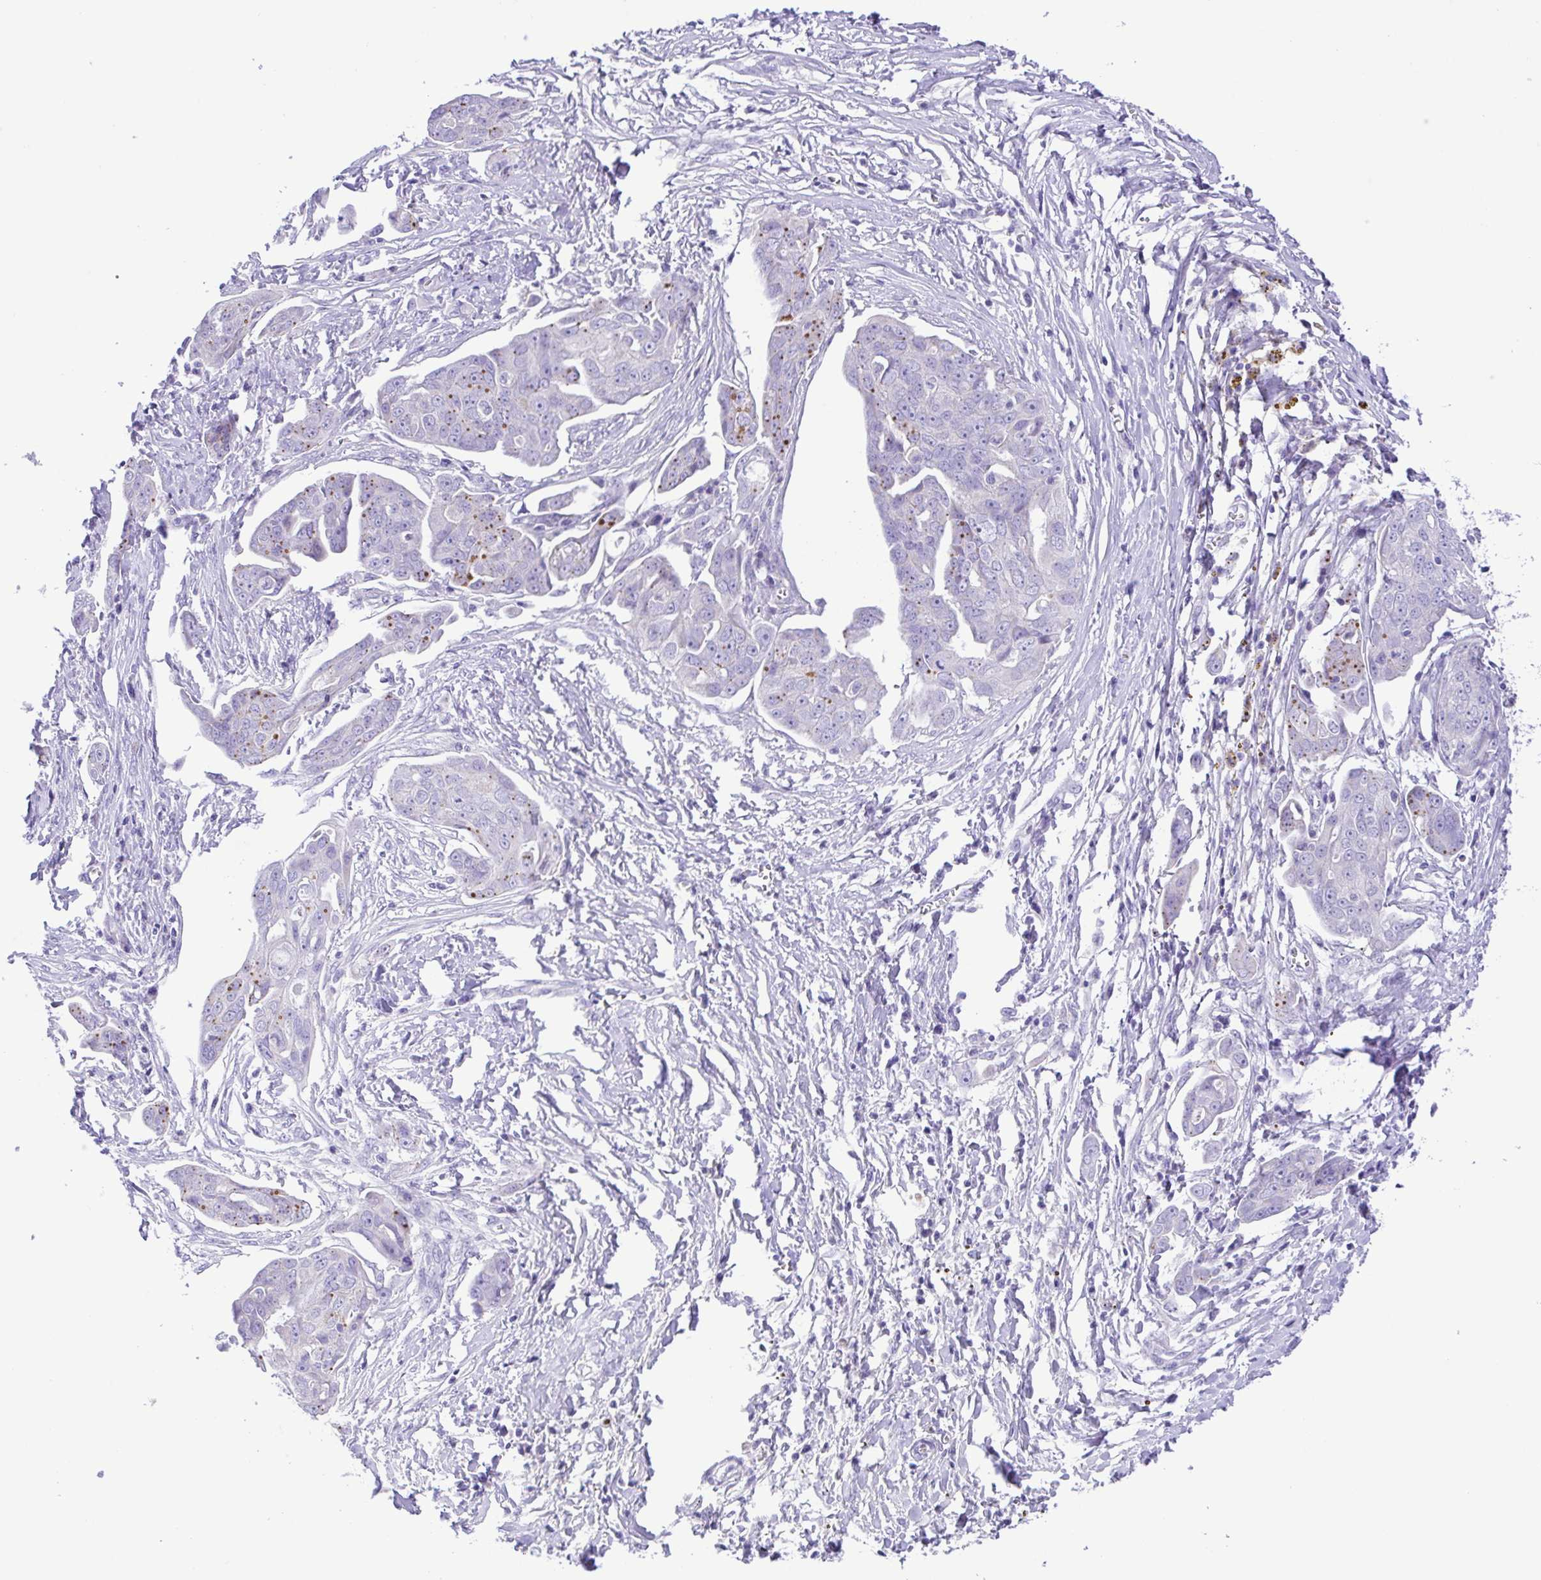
{"staining": {"intensity": "moderate", "quantity": "<25%", "location": "cytoplasmic/membranous"}, "tissue": "ovarian cancer", "cell_type": "Tumor cells", "image_type": "cancer", "snomed": [{"axis": "morphology", "description": "Carcinoma, endometroid"}, {"axis": "topography", "description": "Ovary"}], "caption": "Immunohistochemical staining of human ovarian endometroid carcinoma shows low levels of moderate cytoplasmic/membranous protein expression in about <25% of tumor cells.", "gene": "CD72", "patient": {"sex": "female", "age": 70}}